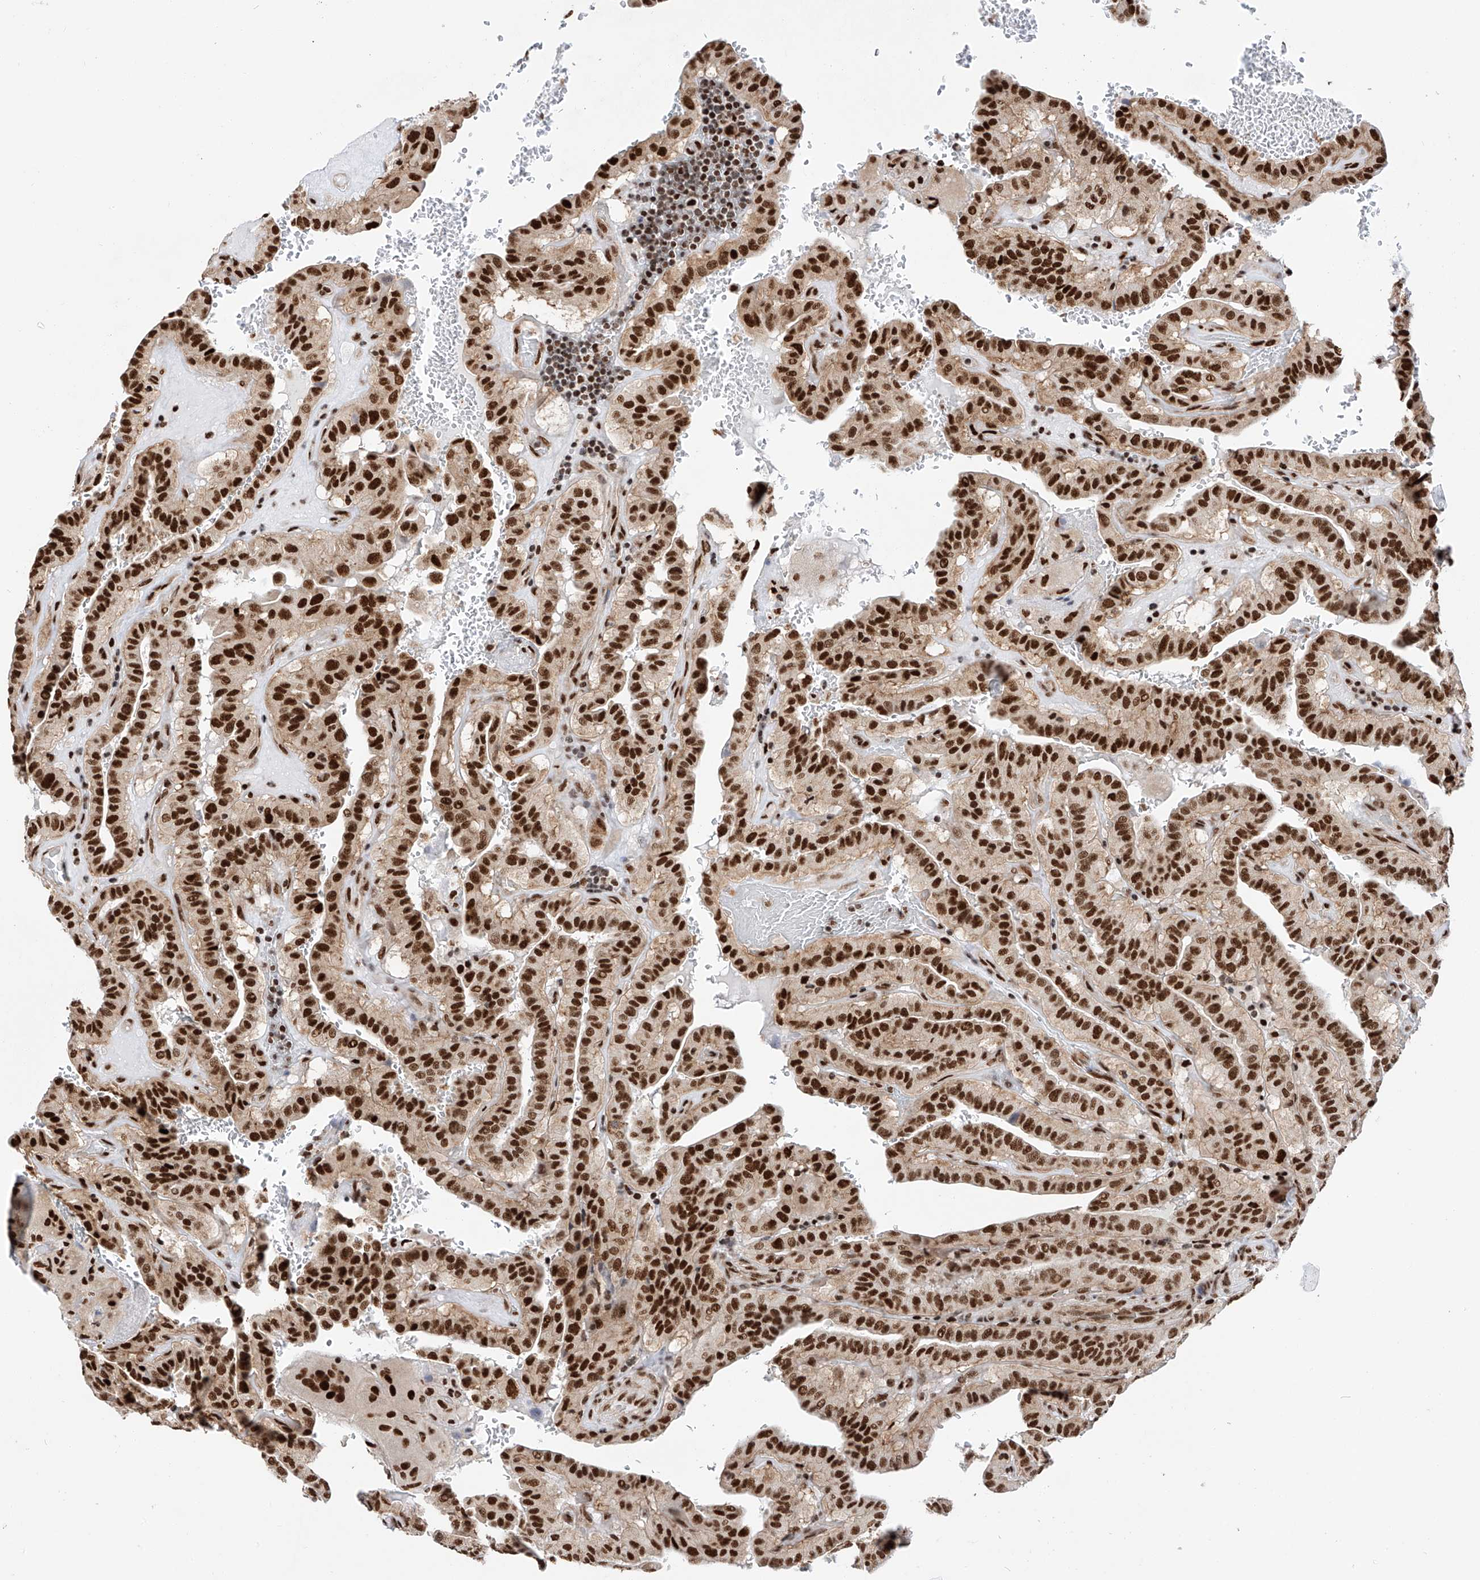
{"staining": {"intensity": "strong", "quantity": ">75%", "location": "nuclear"}, "tissue": "thyroid cancer", "cell_type": "Tumor cells", "image_type": "cancer", "snomed": [{"axis": "morphology", "description": "Papillary adenocarcinoma, NOS"}, {"axis": "topography", "description": "Thyroid gland"}], "caption": "This micrograph reveals IHC staining of thyroid cancer (papillary adenocarcinoma), with high strong nuclear expression in about >75% of tumor cells.", "gene": "SRSF6", "patient": {"sex": "male", "age": 77}}